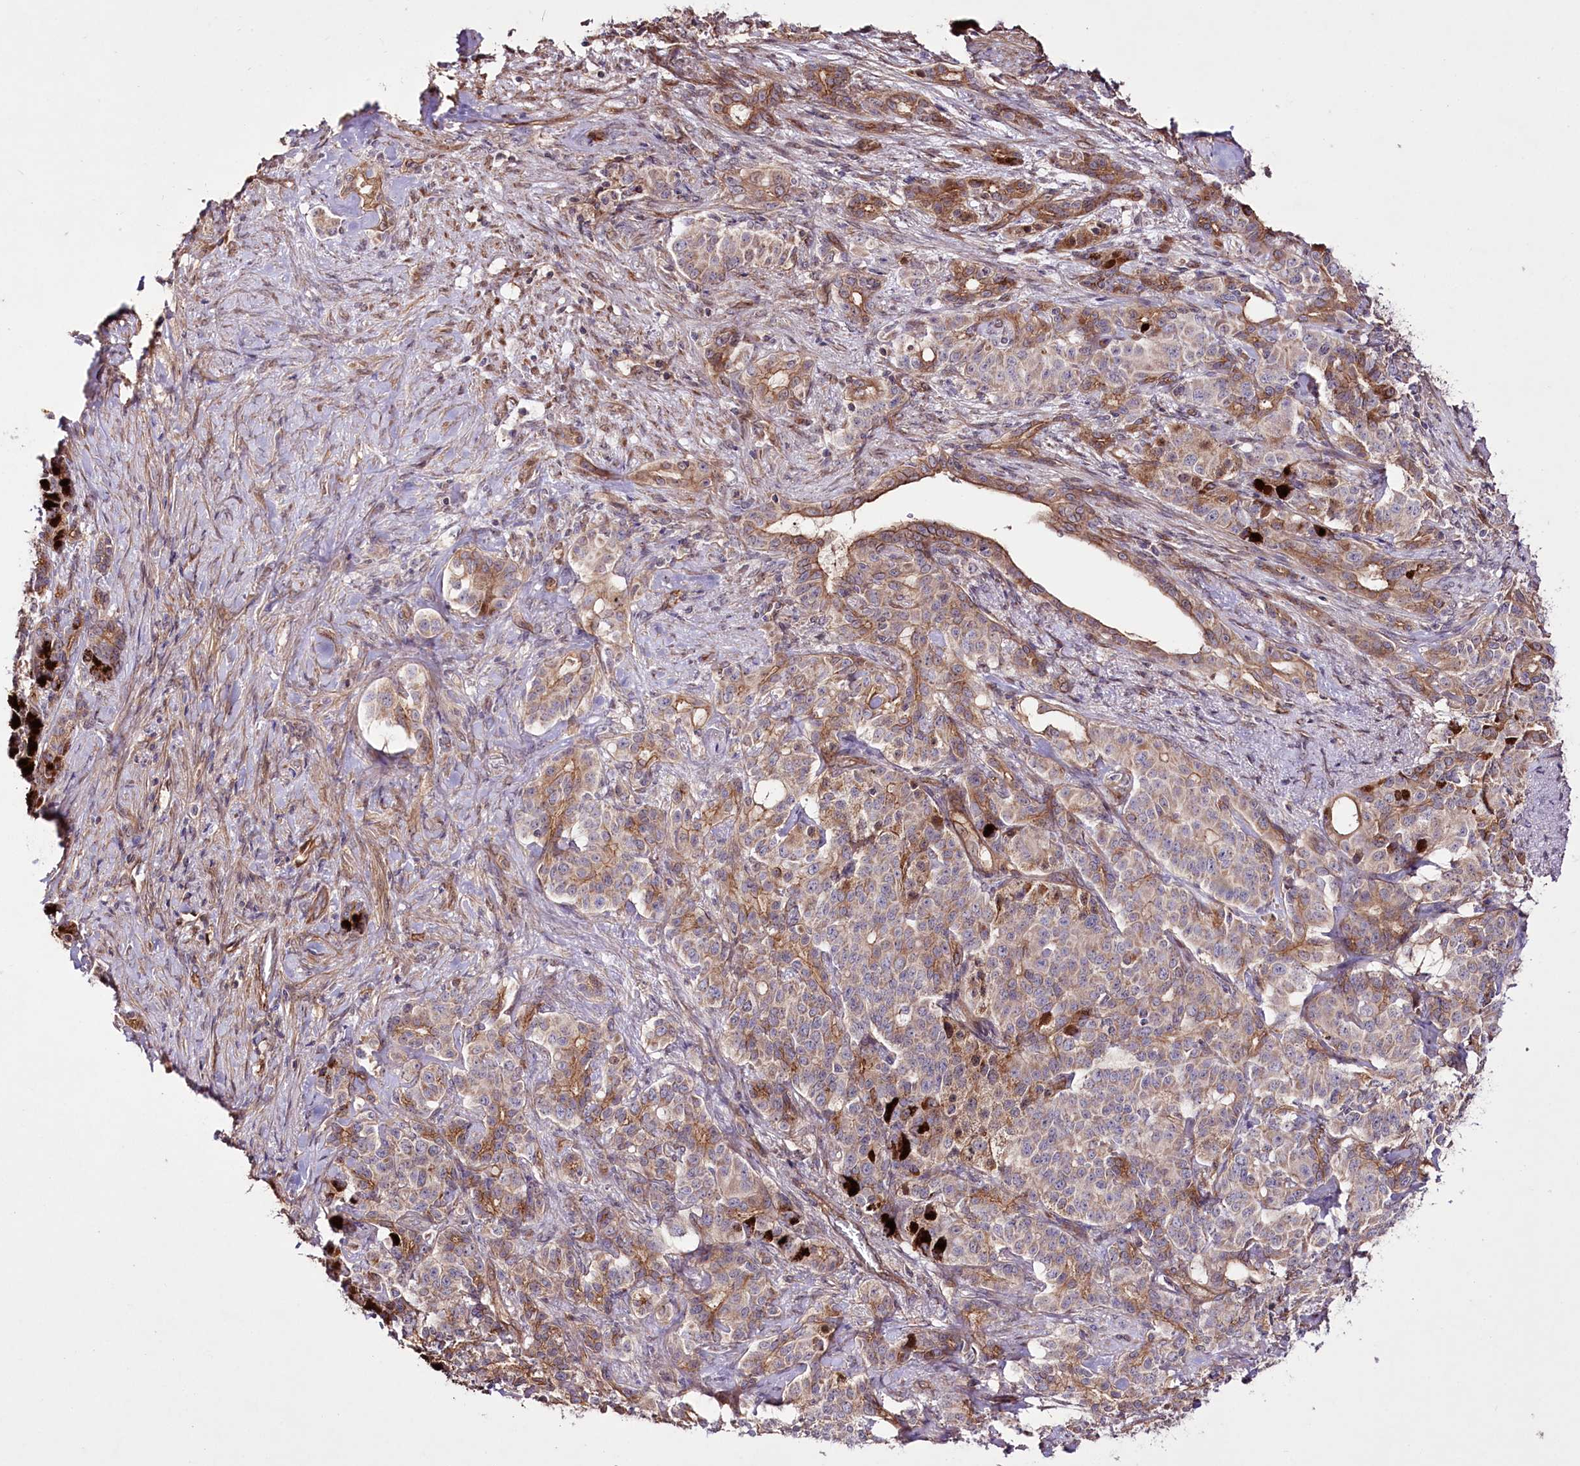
{"staining": {"intensity": "moderate", "quantity": "25%-75%", "location": "cytoplasmic/membranous"}, "tissue": "pancreatic cancer", "cell_type": "Tumor cells", "image_type": "cancer", "snomed": [{"axis": "morphology", "description": "Adenocarcinoma, NOS"}, {"axis": "topography", "description": "Pancreas"}], "caption": "High-power microscopy captured an immunohistochemistry (IHC) histopathology image of pancreatic cancer (adenocarcinoma), revealing moderate cytoplasmic/membranous staining in approximately 25%-75% of tumor cells.", "gene": "REXO2", "patient": {"sex": "female", "age": 74}}